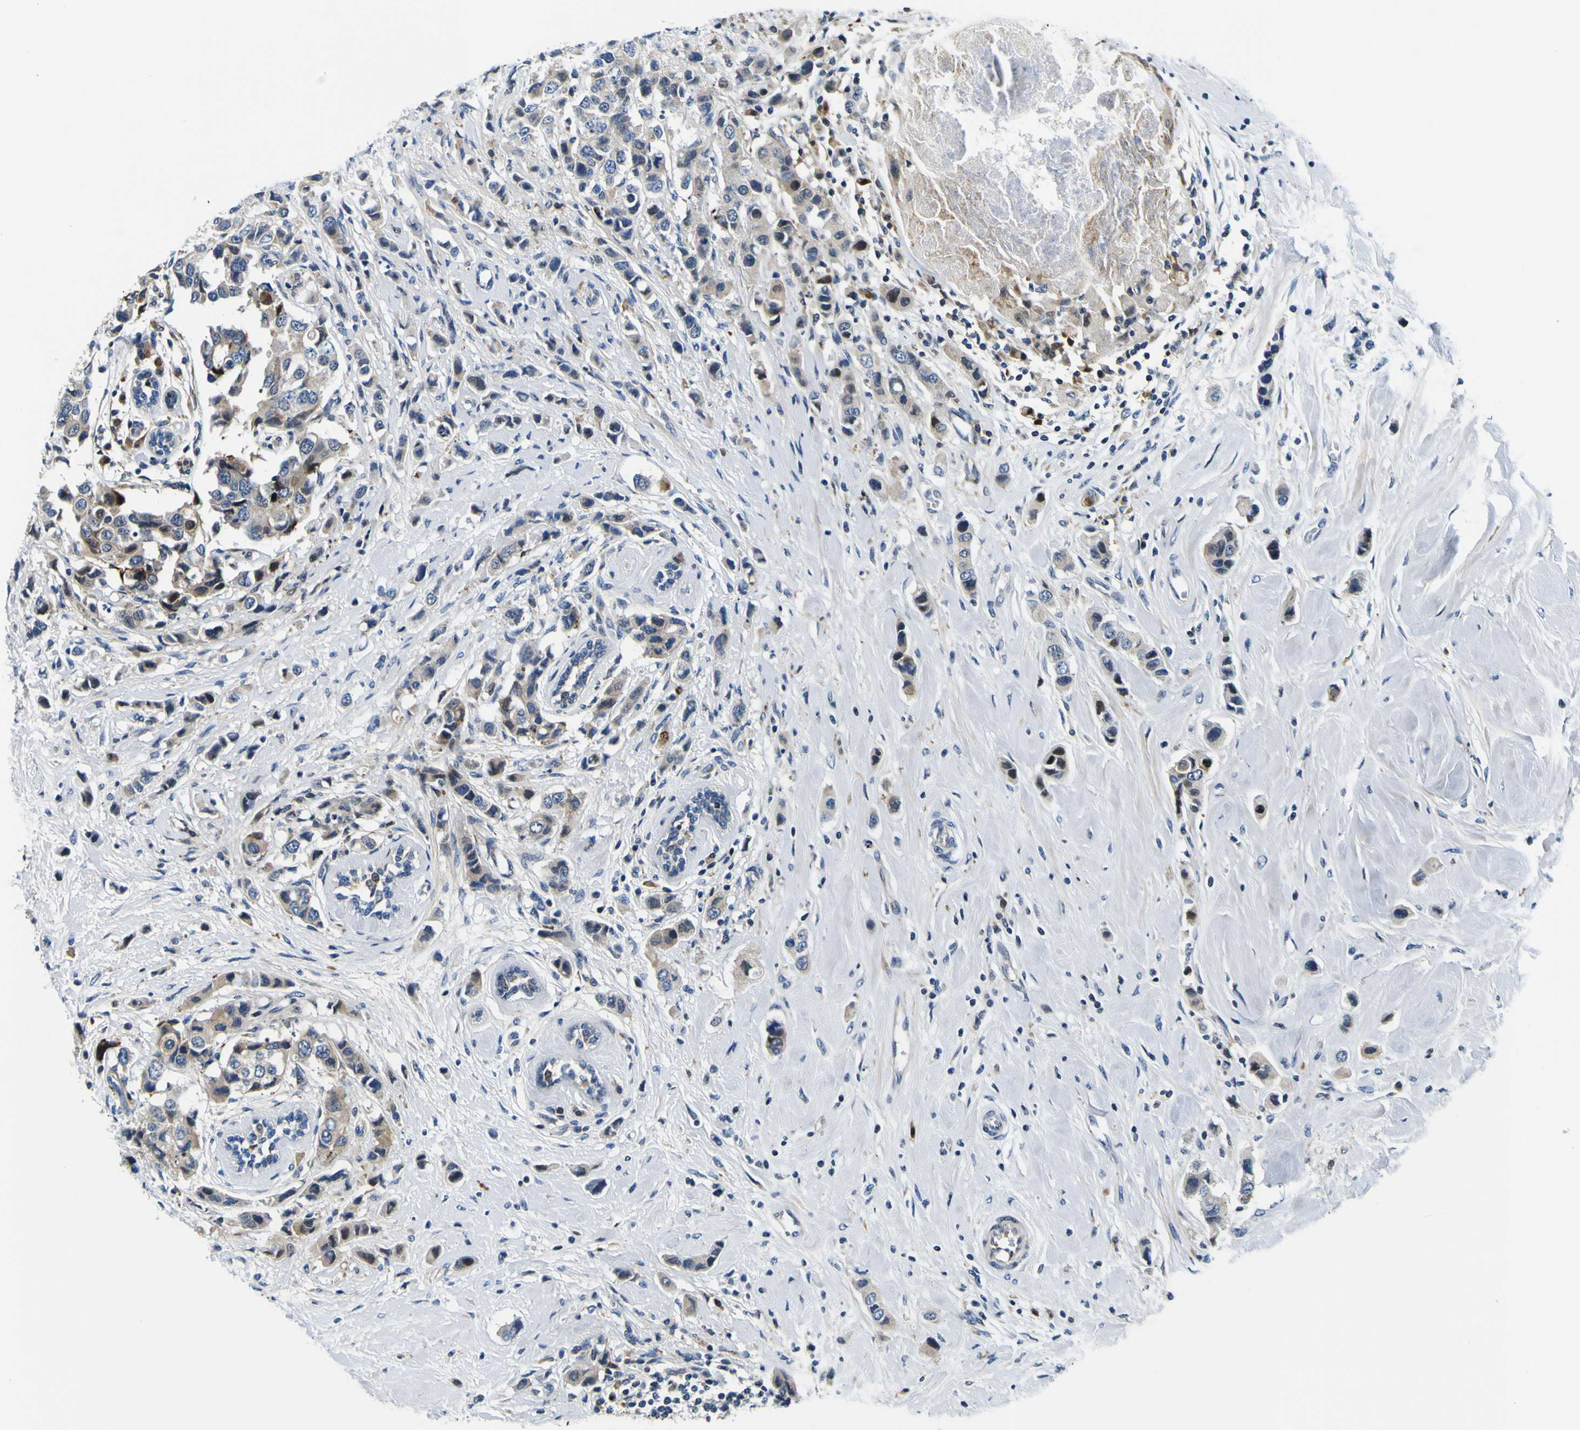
{"staining": {"intensity": "weak", "quantity": "<25%", "location": "cytoplasmic/membranous"}, "tissue": "breast cancer", "cell_type": "Tumor cells", "image_type": "cancer", "snomed": [{"axis": "morphology", "description": "Normal tissue, NOS"}, {"axis": "morphology", "description": "Duct carcinoma"}, {"axis": "topography", "description": "Breast"}], "caption": "IHC micrograph of neoplastic tissue: human invasive ductal carcinoma (breast) stained with DAB exhibits no significant protein expression in tumor cells.", "gene": "NLRP3", "patient": {"sex": "female", "age": 50}}